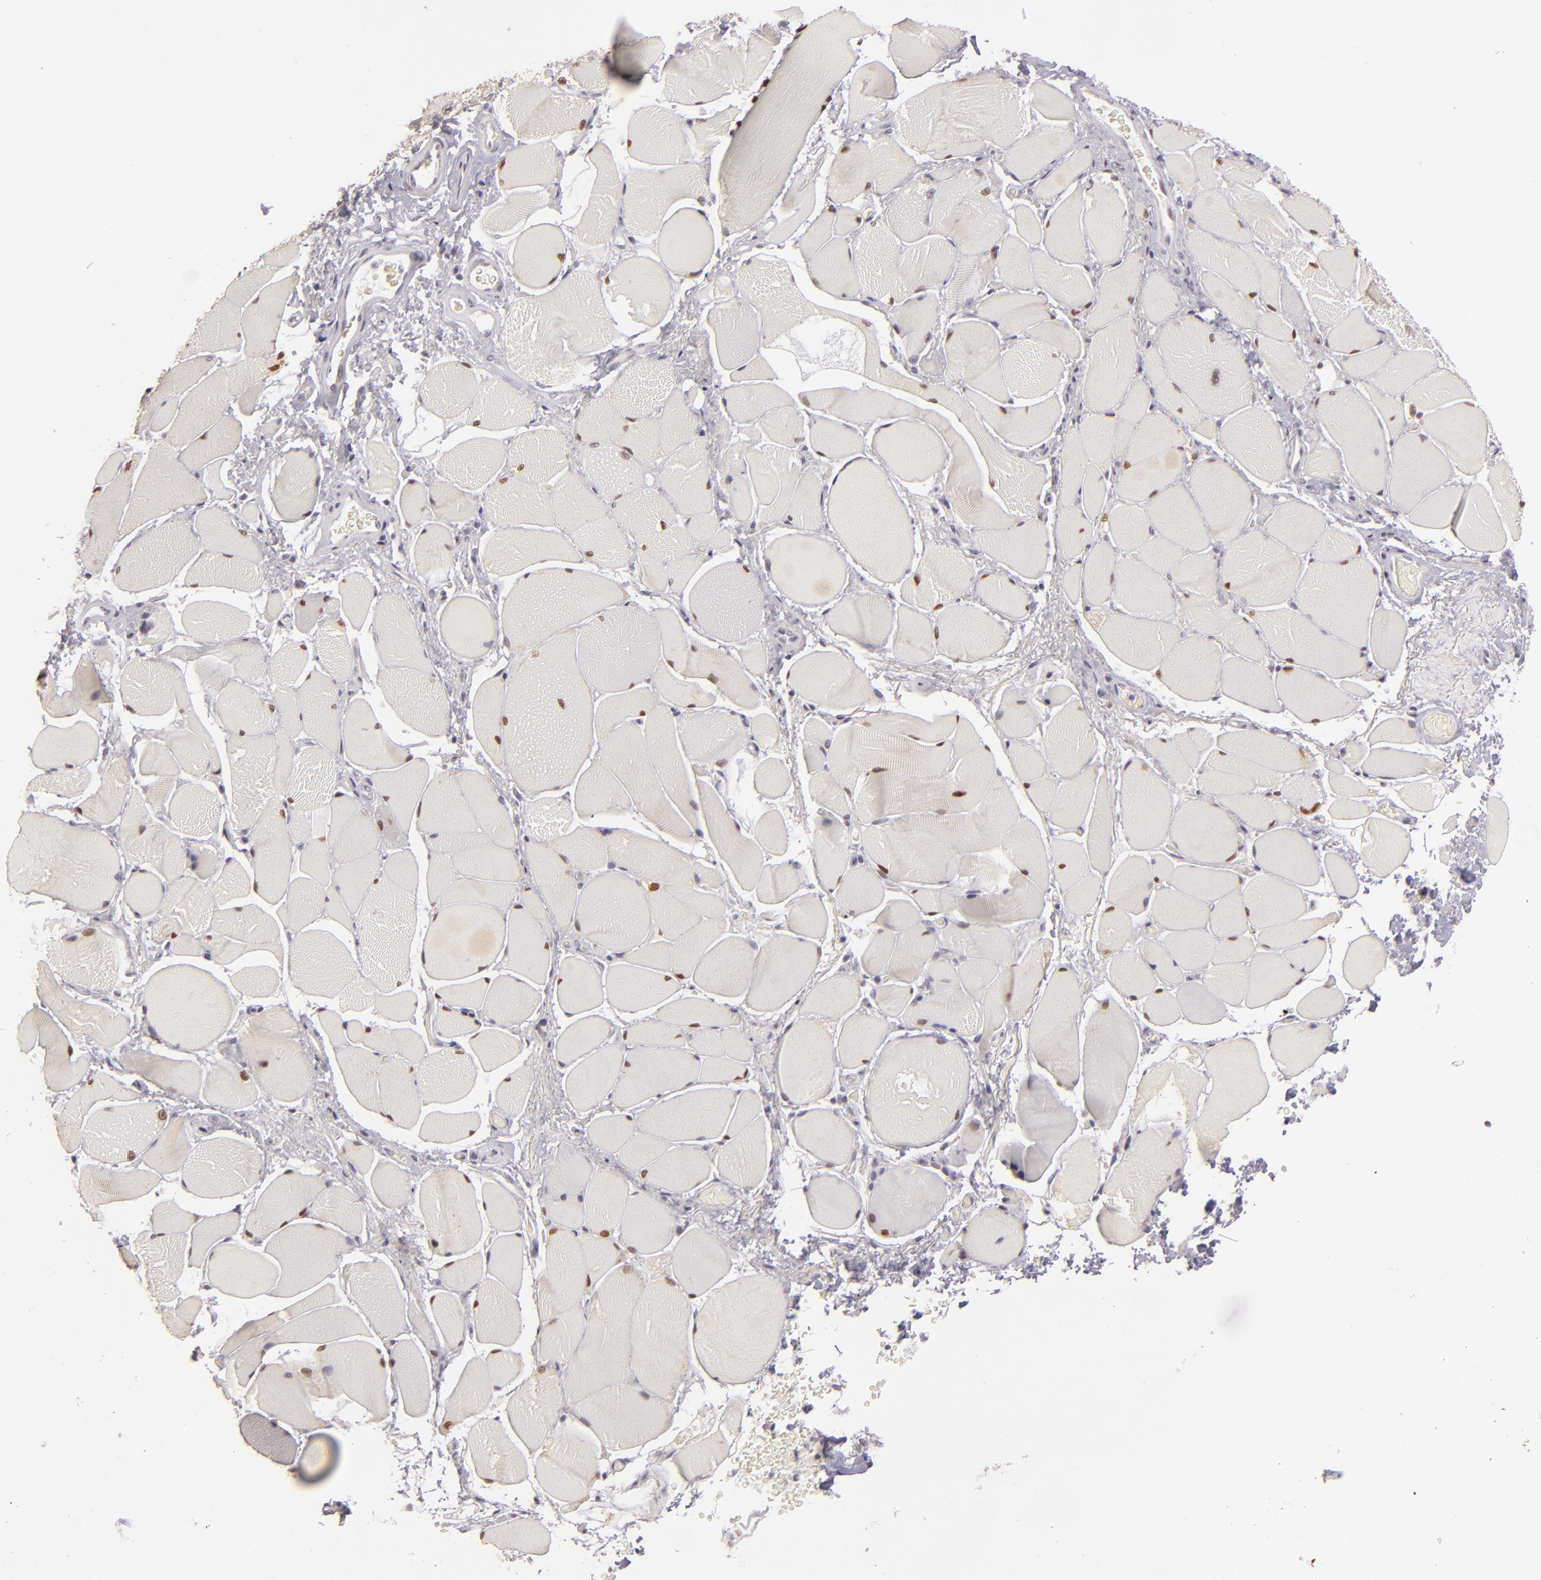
{"staining": {"intensity": "negative", "quantity": "none", "location": "none"}, "tissue": "esophagus", "cell_type": "Squamous epithelial cells", "image_type": "normal", "snomed": [{"axis": "morphology", "description": "Normal tissue, NOS"}, {"axis": "topography", "description": "Esophagus"}], "caption": "The histopathology image reveals no staining of squamous epithelial cells in unremarkable esophagus.", "gene": "SIX1", "patient": {"sex": "female", "age": 61}}